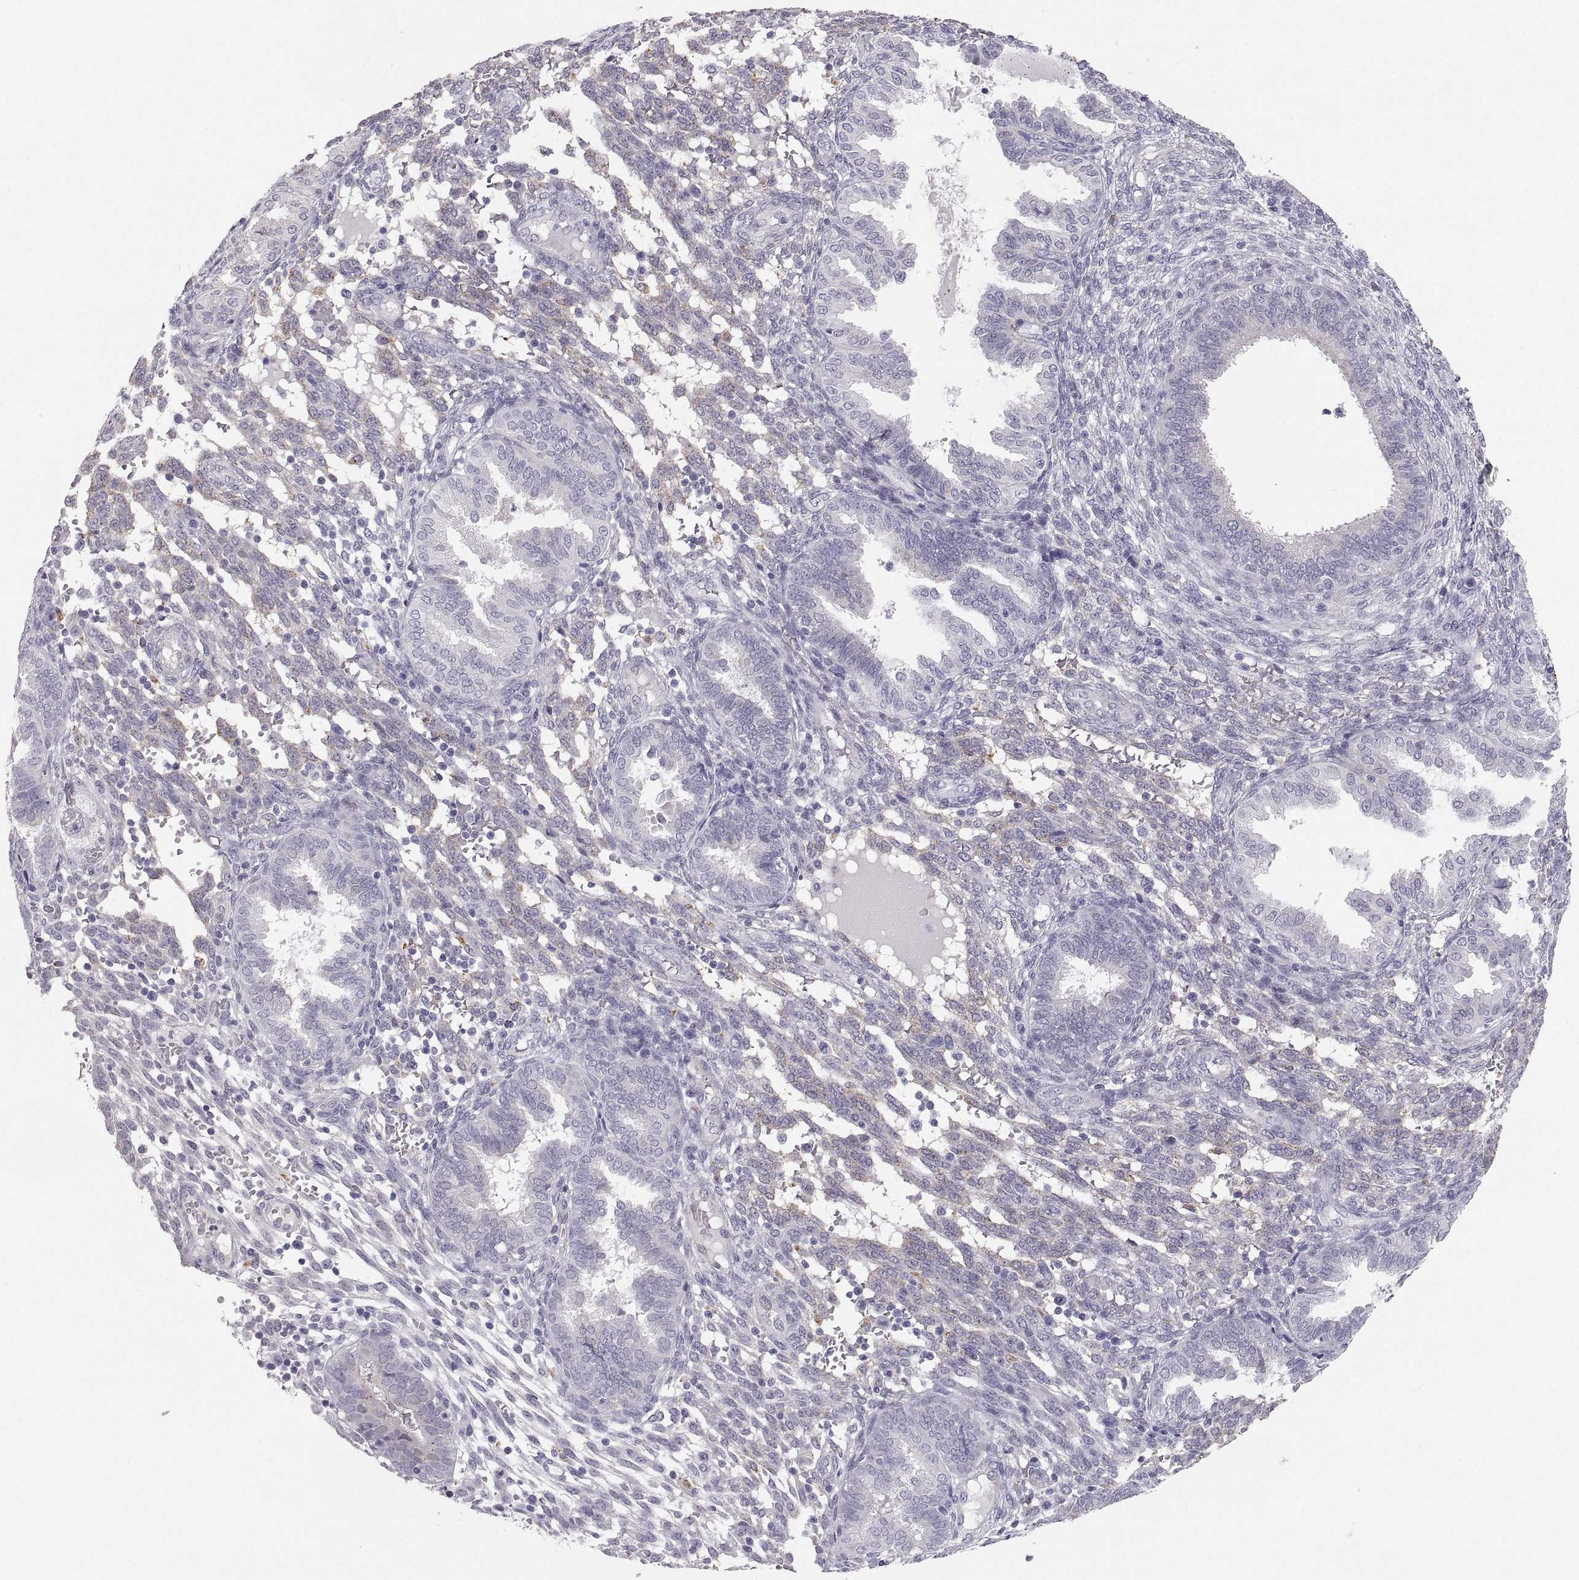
{"staining": {"intensity": "negative", "quantity": "none", "location": "none"}, "tissue": "endometrium", "cell_type": "Cells in endometrial stroma", "image_type": "normal", "snomed": [{"axis": "morphology", "description": "Normal tissue, NOS"}, {"axis": "topography", "description": "Endometrium"}], "caption": "DAB immunohistochemical staining of benign endometrium shows no significant expression in cells in endometrial stroma.", "gene": "PGM5", "patient": {"sex": "female", "age": 42}}